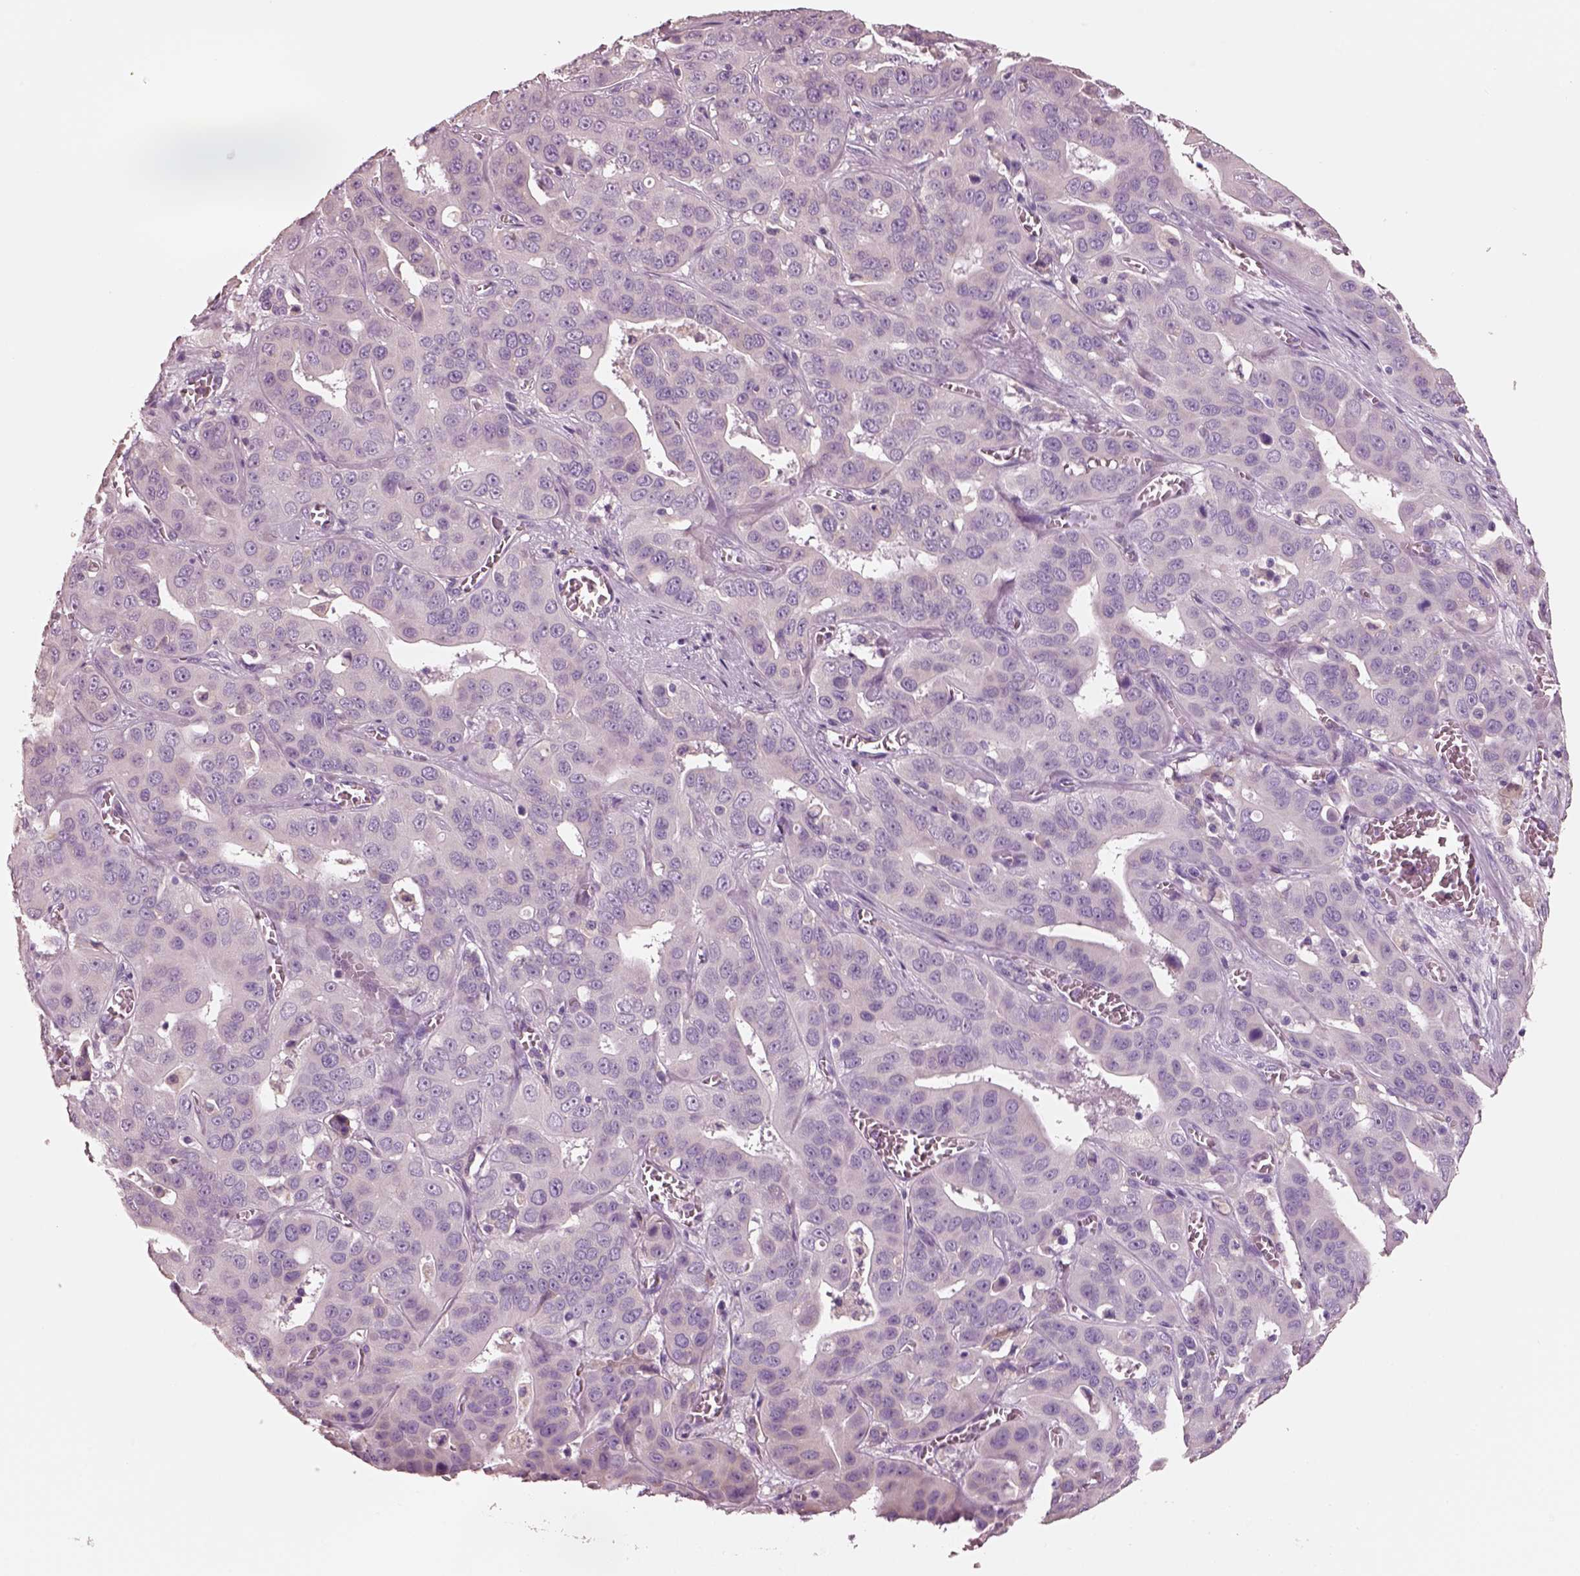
{"staining": {"intensity": "negative", "quantity": "none", "location": "none"}, "tissue": "liver cancer", "cell_type": "Tumor cells", "image_type": "cancer", "snomed": [{"axis": "morphology", "description": "Cholangiocarcinoma"}, {"axis": "topography", "description": "Liver"}], "caption": "High magnification brightfield microscopy of cholangiocarcinoma (liver) stained with DAB (3,3'-diaminobenzidine) (brown) and counterstained with hematoxylin (blue): tumor cells show no significant staining.", "gene": "PNOC", "patient": {"sex": "female", "age": 52}}